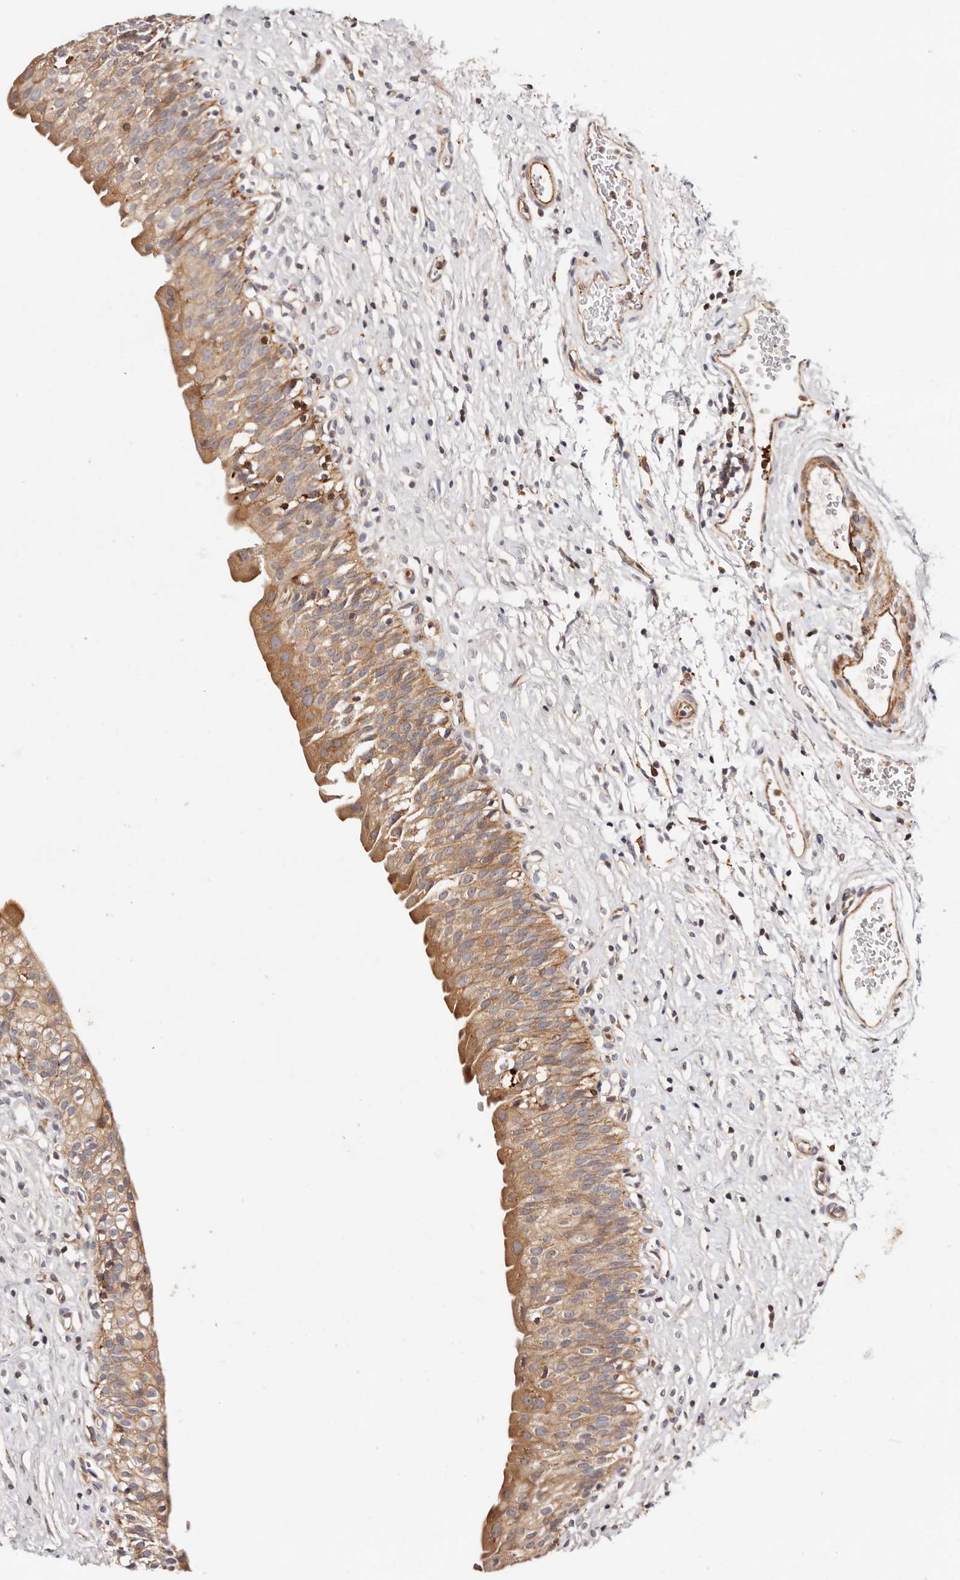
{"staining": {"intensity": "moderate", "quantity": ">75%", "location": "cytoplasmic/membranous"}, "tissue": "urinary bladder", "cell_type": "Urothelial cells", "image_type": "normal", "snomed": [{"axis": "morphology", "description": "Normal tissue, NOS"}, {"axis": "topography", "description": "Urinary bladder"}], "caption": "A micrograph showing moderate cytoplasmic/membranous positivity in about >75% of urothelial cells in unremarkable urinary bladder, as visualized by brown immunohistochemical staining.", "gene": "PTPN22", "patient": {"sex": "male", "age": 51}}